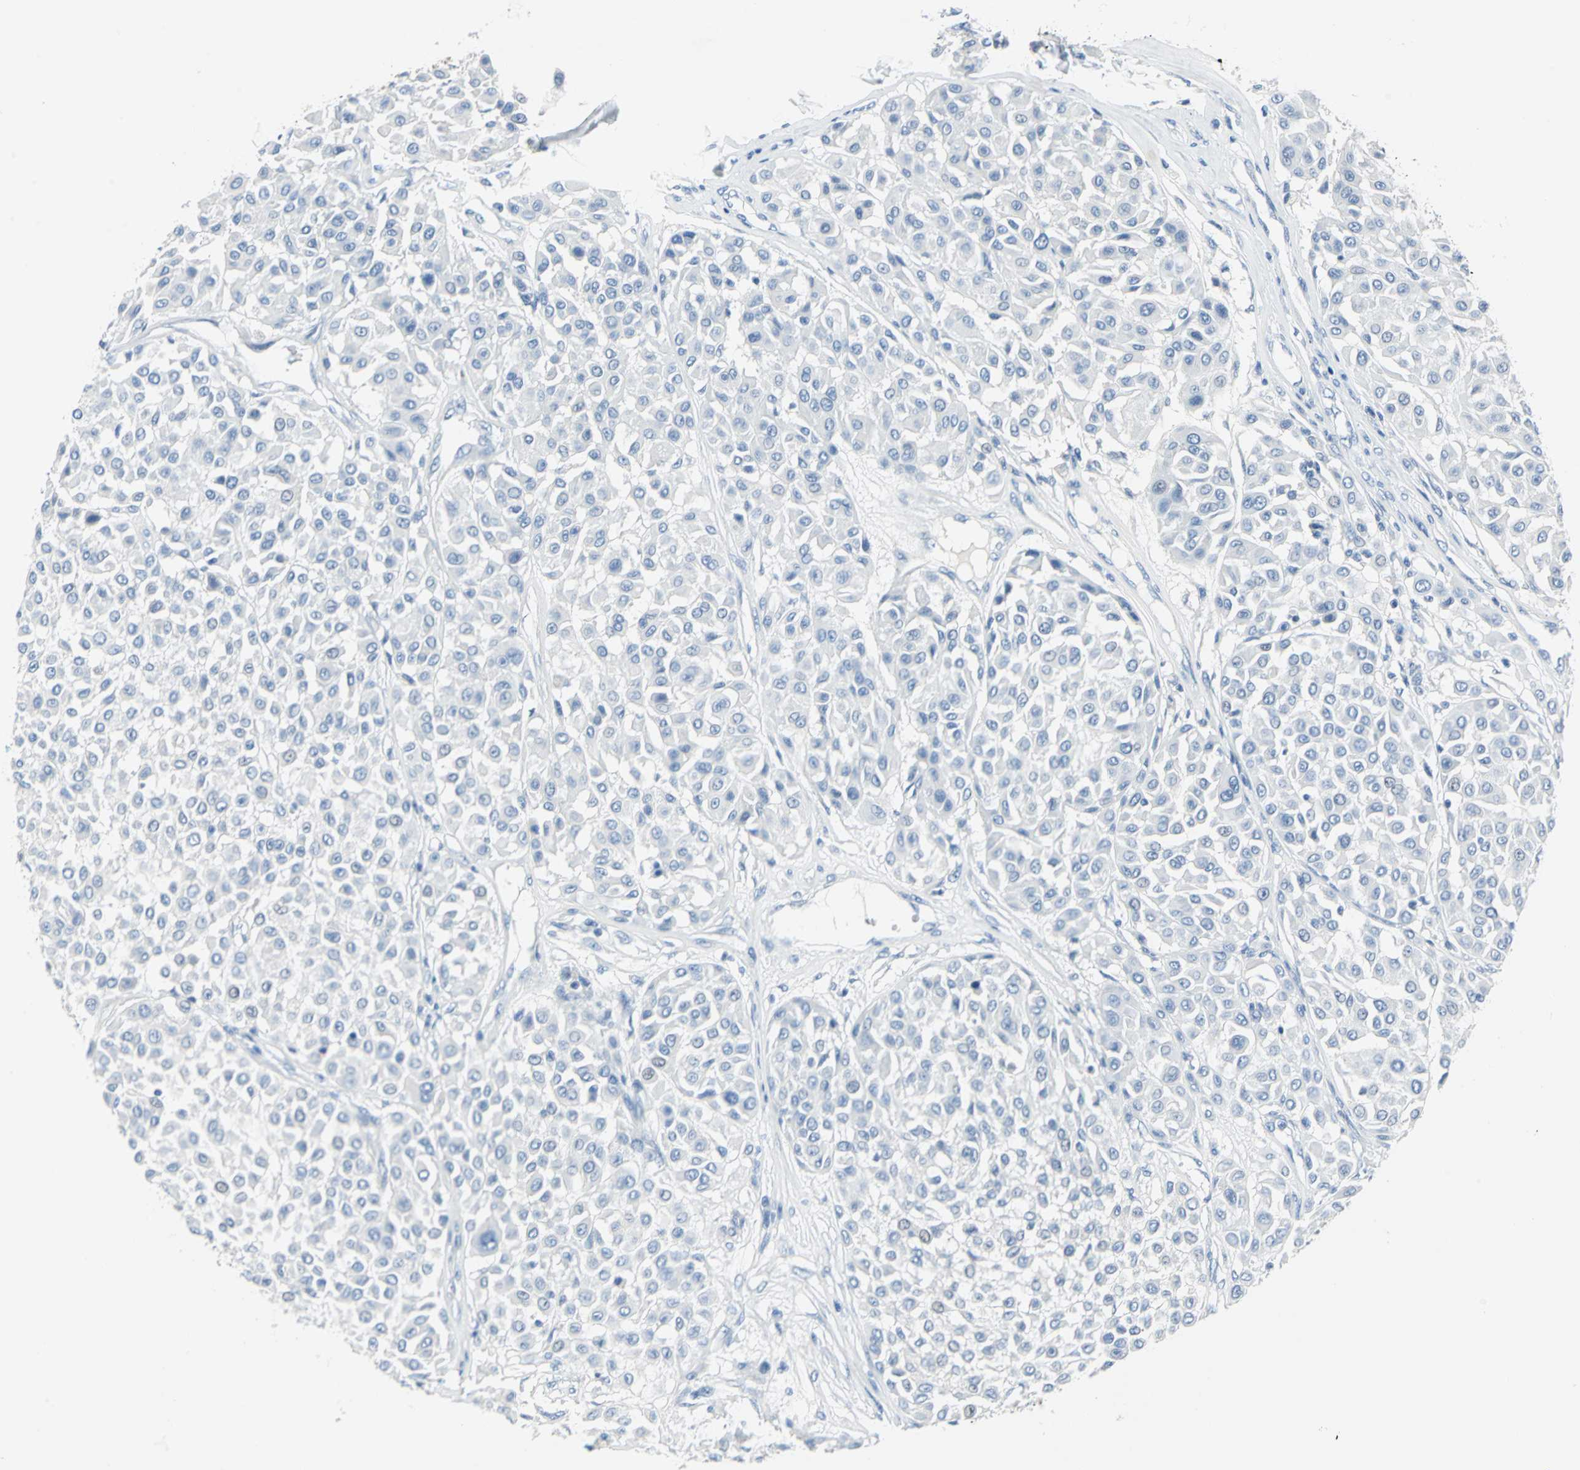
{"staining": {"intensity": "negative", "quantity": "none", "location": "none"}, "tissue": "melanoma", "cell_type": "Tumor cells", "image_type": "cancer", "snomed": [{"axis": "morphology", "description": "Malignant melanoma, Metastatic site"}, {"axis": "topography", "description": "Soft tissue"}], "caption": "This is an immunohistochemistry photomicrograph of malignant melanoma (metastatic site). There is no positivity in tumor cells.", "gene": "SFN", "patient": {"sex": "male", "age": 41}}